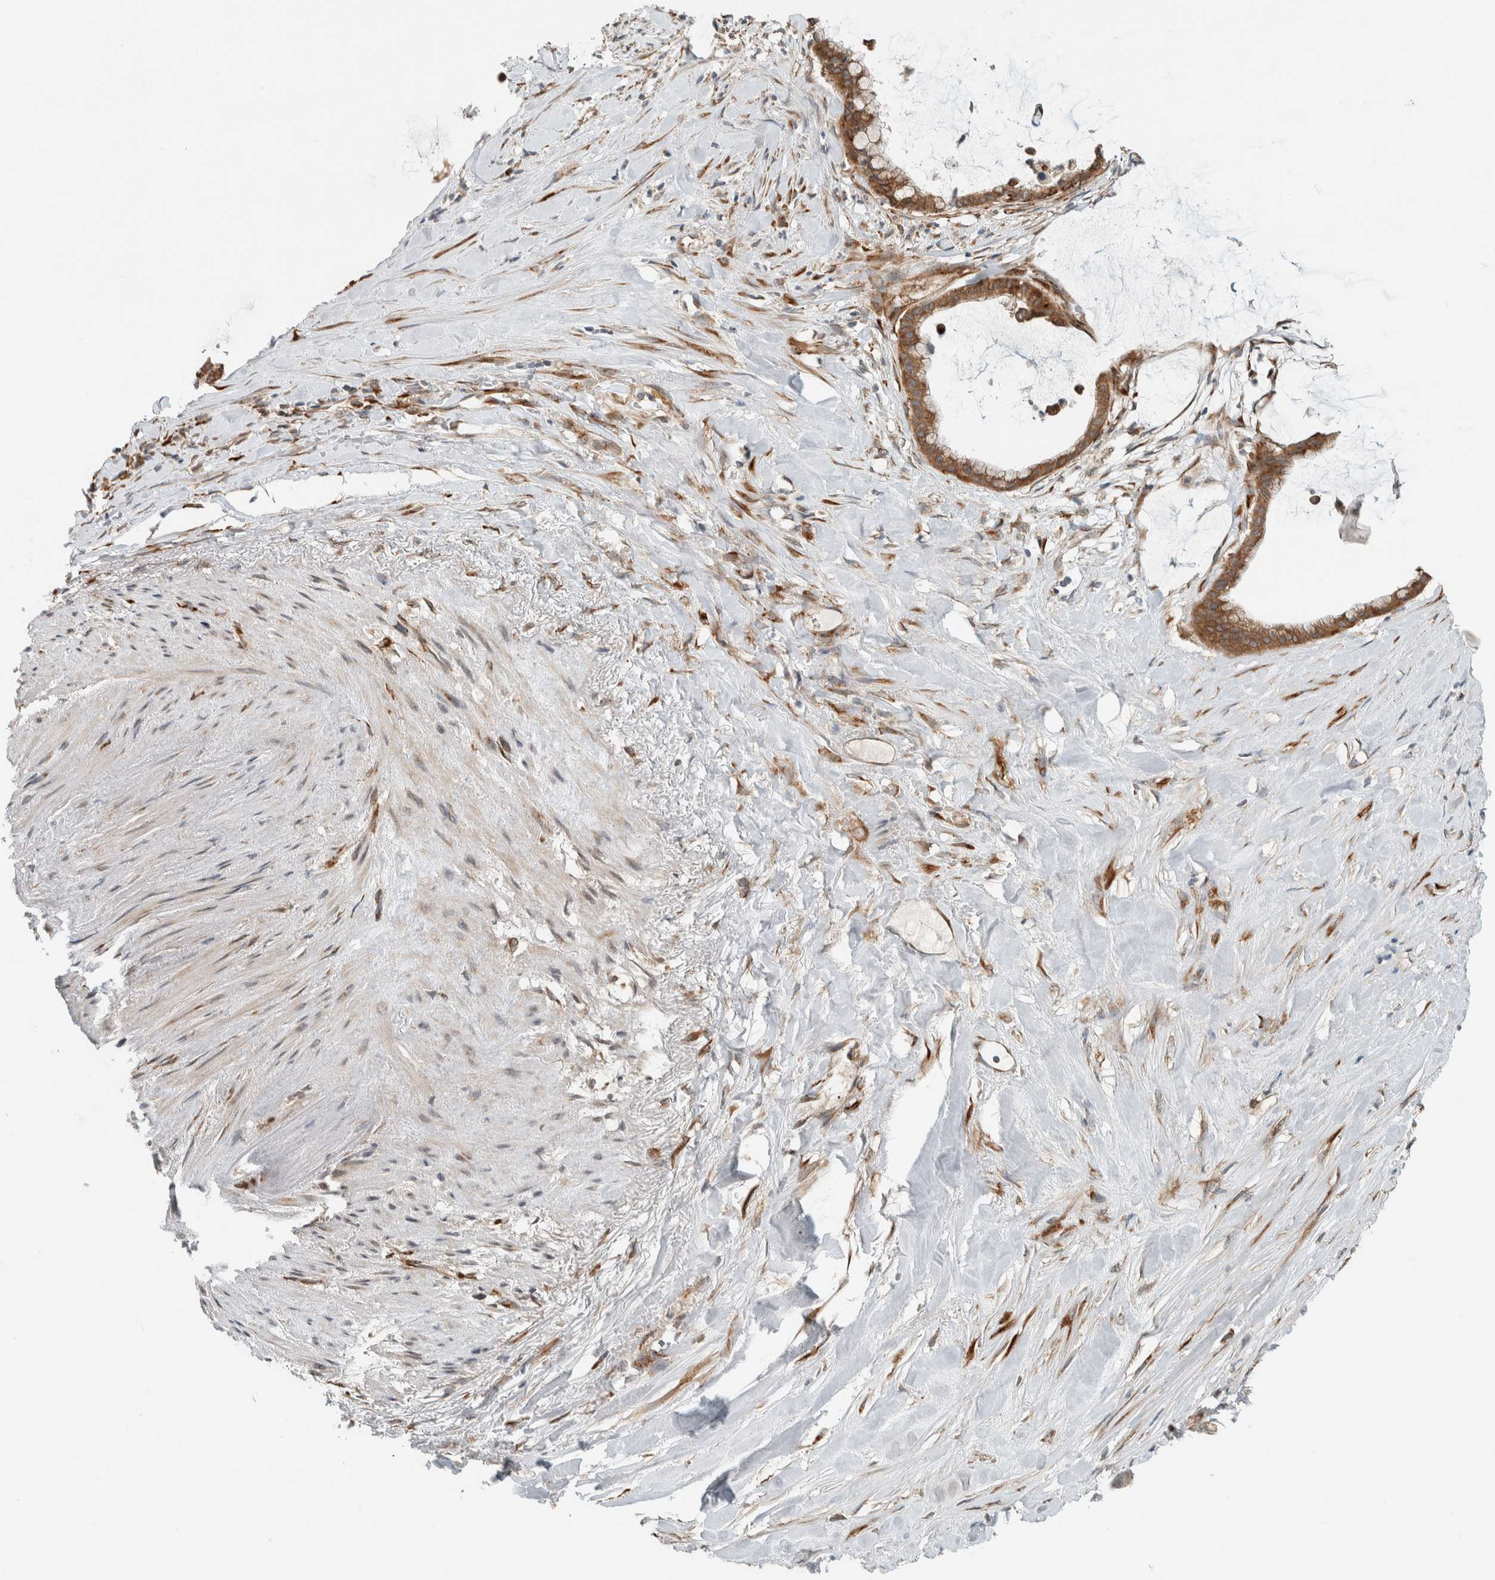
{"staining": {"intensity": "moderate", "quantity": ">75%", "location": "cytoplasmic/membranous"}, "tissue": "pancreatic cancer", "cell_type": "Tumor cells", "image_type": "cancer", "snomed": [{"axis": "morphology", "description": "Adenocarcinoma, NOS"}, {"axis": "topography", "description": "Pancreas"}], "caption": "The micrograph shows a brown stain indicating the presence of a protein in the cytoplasmic/membranous of tumor cells in adenocarcinoma (pancreatic). The staining is performed using DAB brown chromogen to label protein expression. The nuclei are counter-stained blue using hematoxylin.", "gene": "CTBP2", "patient": {"sex": "male", "age": 41}}